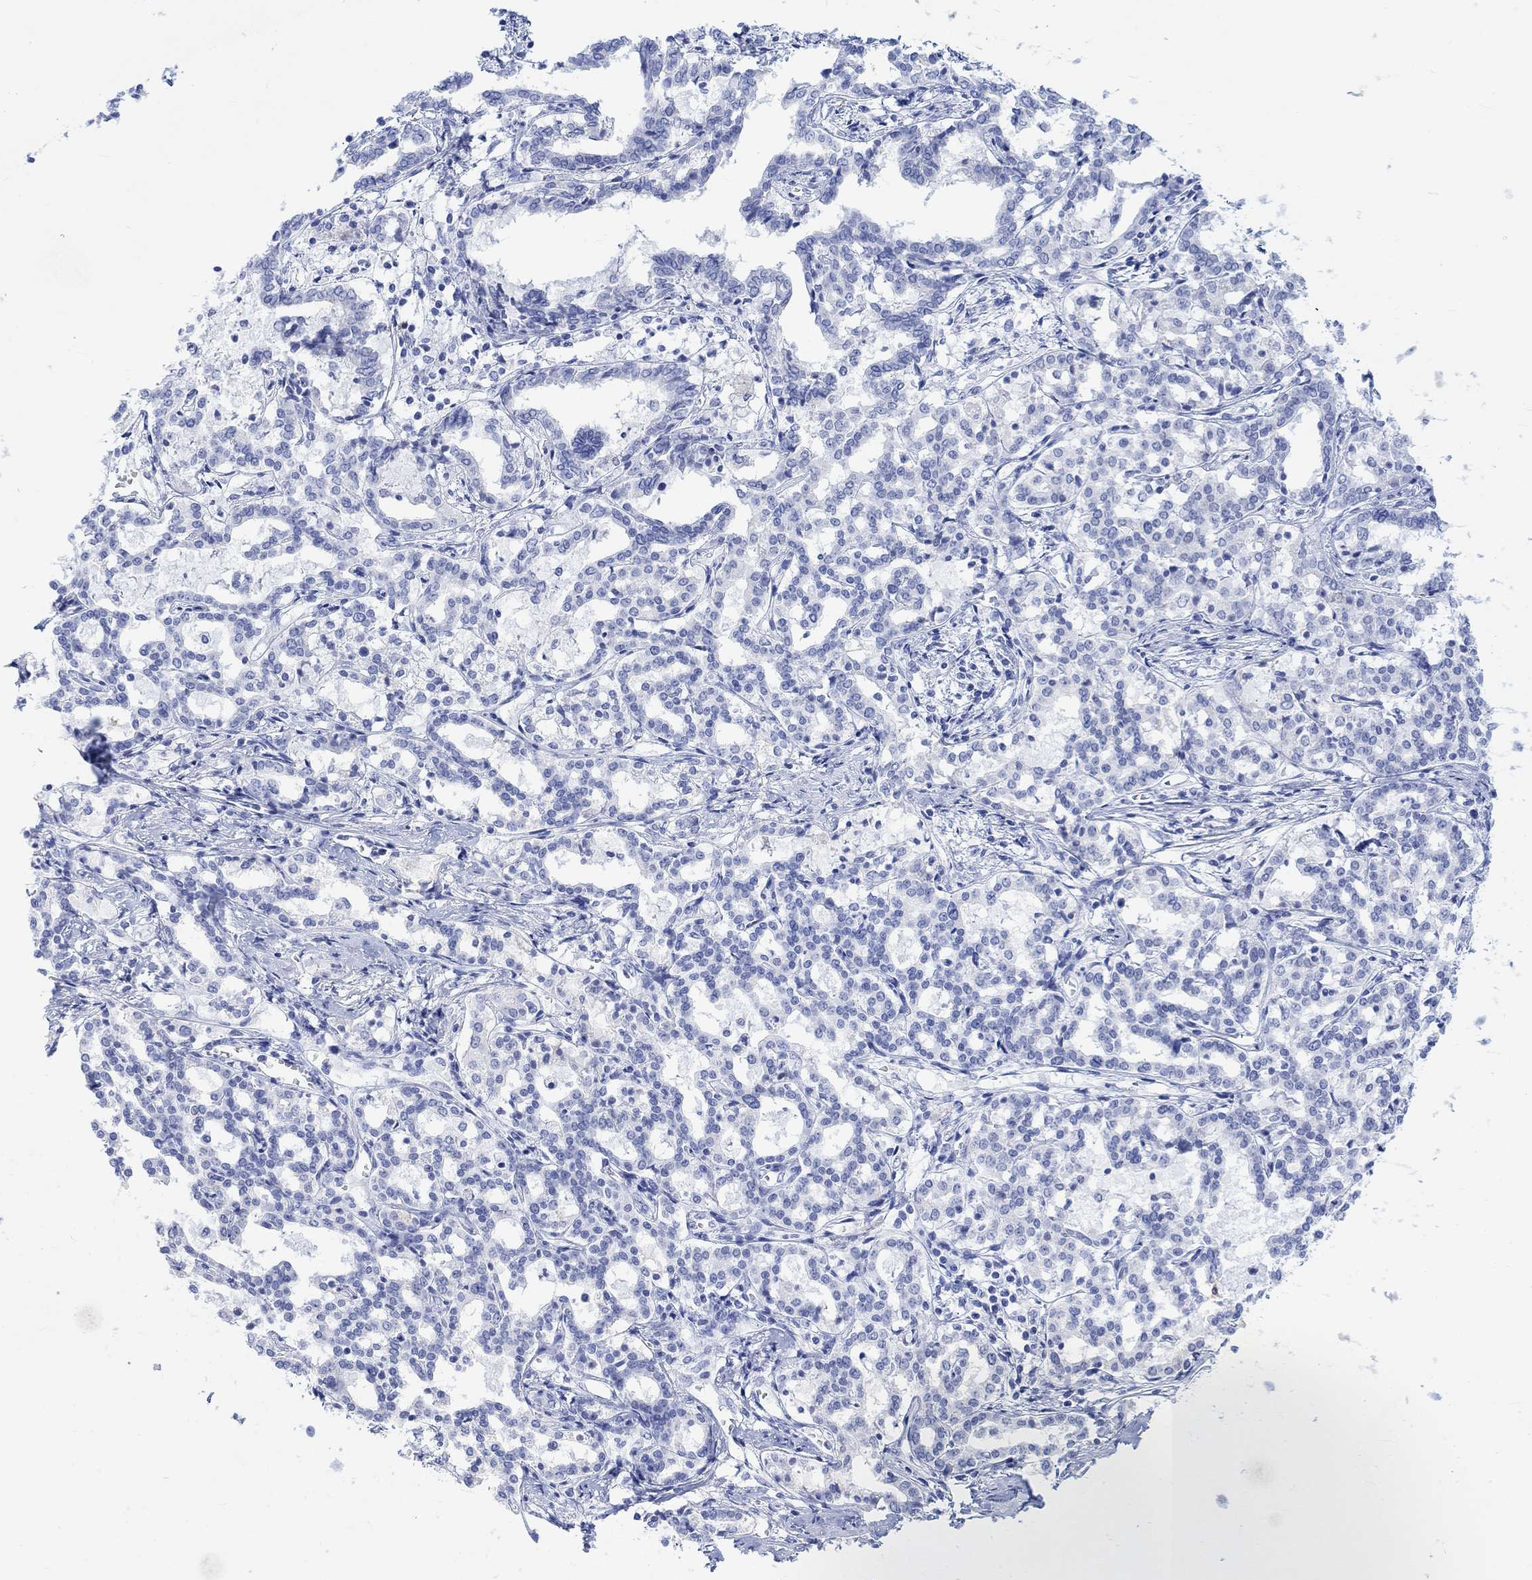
{"staining": {"intensity": "negative", "quantity": "none", "location": "none"}, "tissue": "liver cancer", "cell_type": "Tumor cells", "image_type": "cancer", "snomed": [{"axis": "morphology", "description": "Cholangiocarcinoma"}, {"axis": "topography", "description": "Liver"}], "caption": "Tumor cells show no significant expression in cholangiocarcinoma (liver).", "gene": "CALCA", "patient": {"sex": "female", "age": 47}}